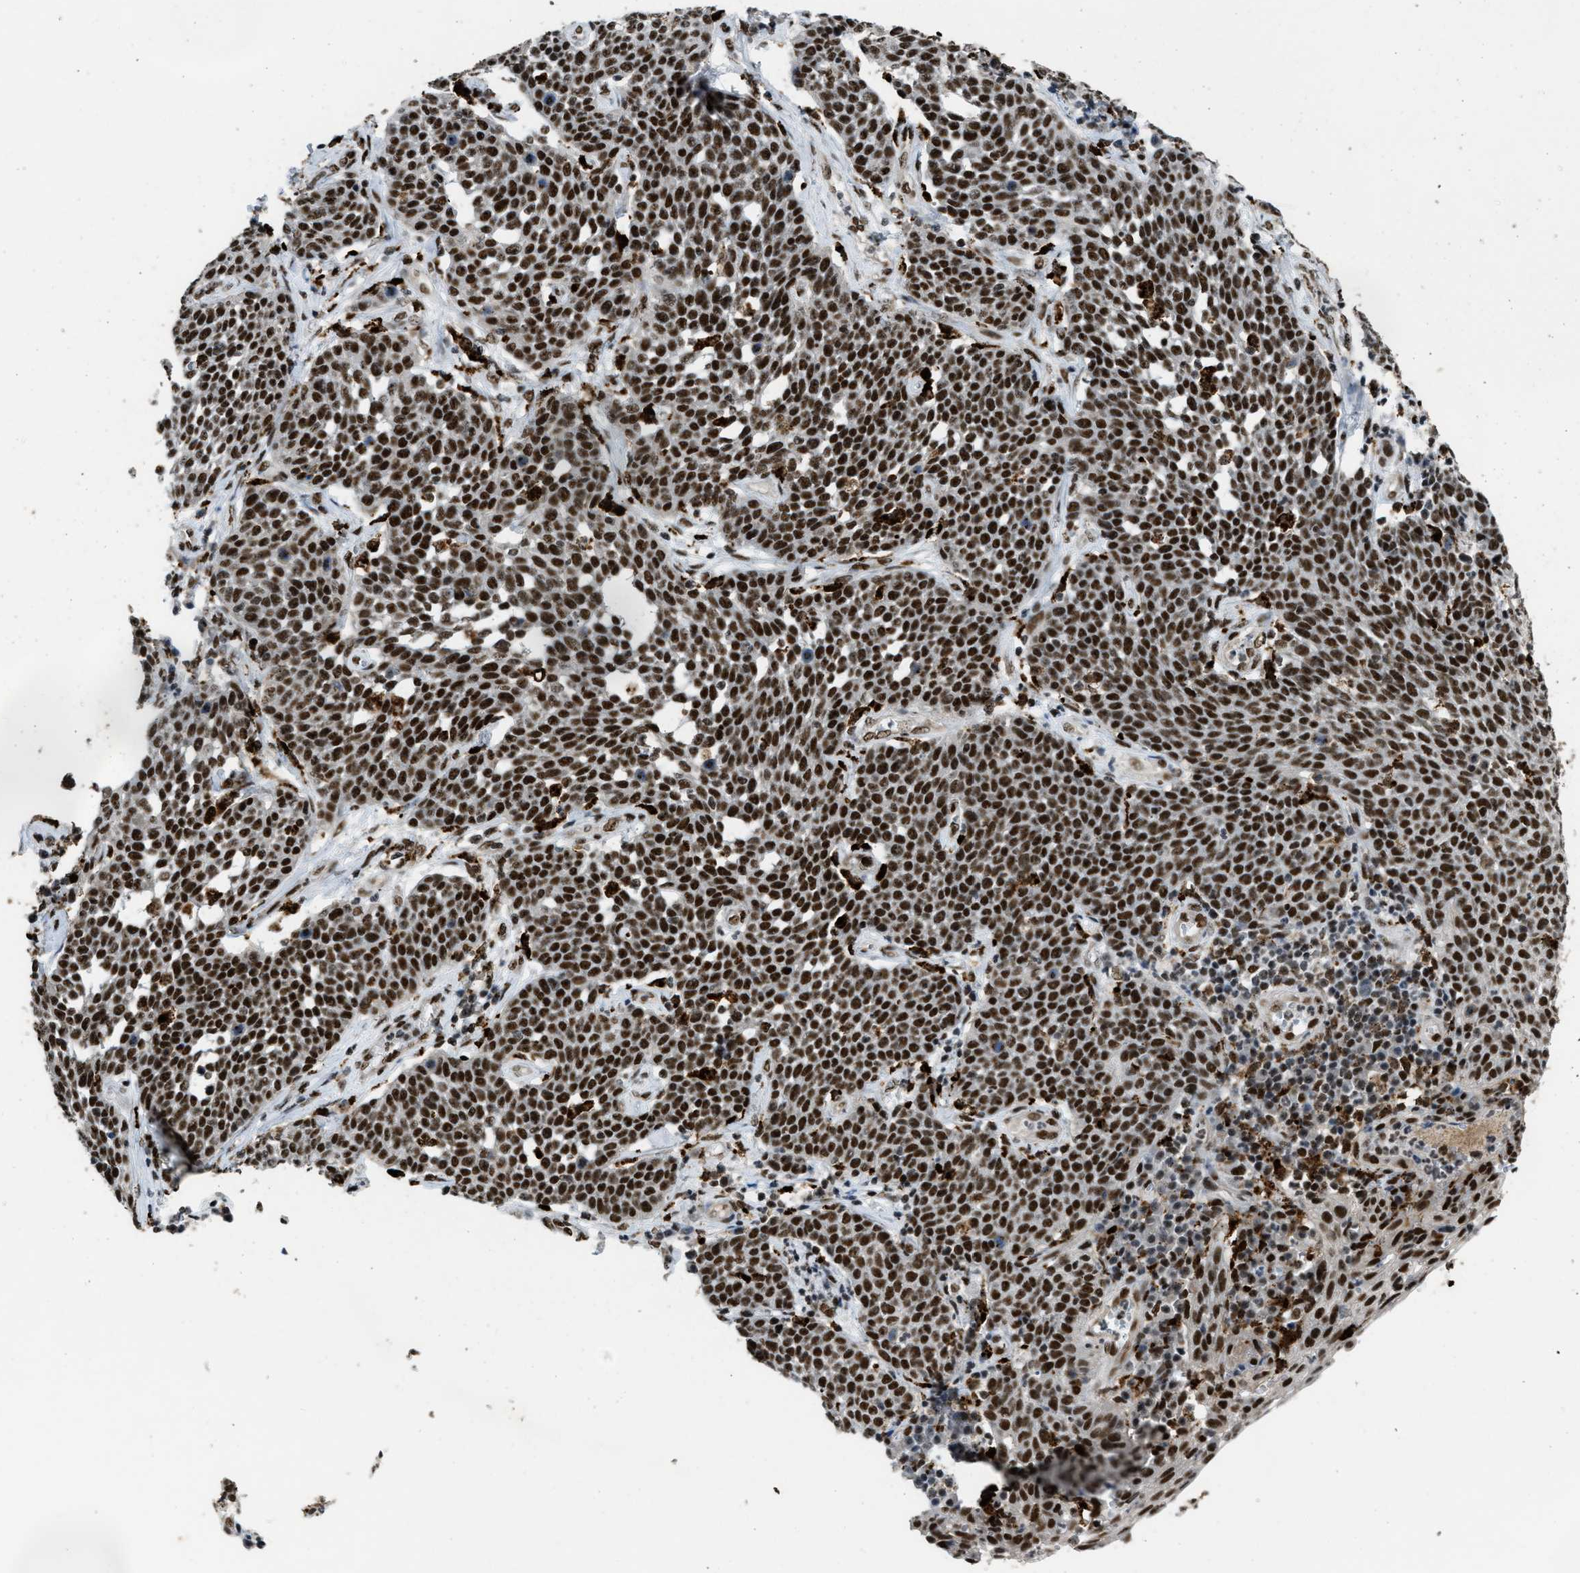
{"staining": {"intensity": "strong", "quantity": ">75%", "location": "nuclear"}, "tissue": "cervical cancer", "cell_type": "Tumor cells", "image_type": "cancer", "snomed": [{"axis": "morphology", "description": "Squamous cell carcinoma, NOS"}, {"axis": "topography", "description": "Cervix"}], "caption": "The immunohistochemical stain shows strong nuclear staining in tumor cells of squamous cell carcinoma (cervical) tissue.", "gene": "NUMA1", "patient": {"sex": "female", "age": 34}}